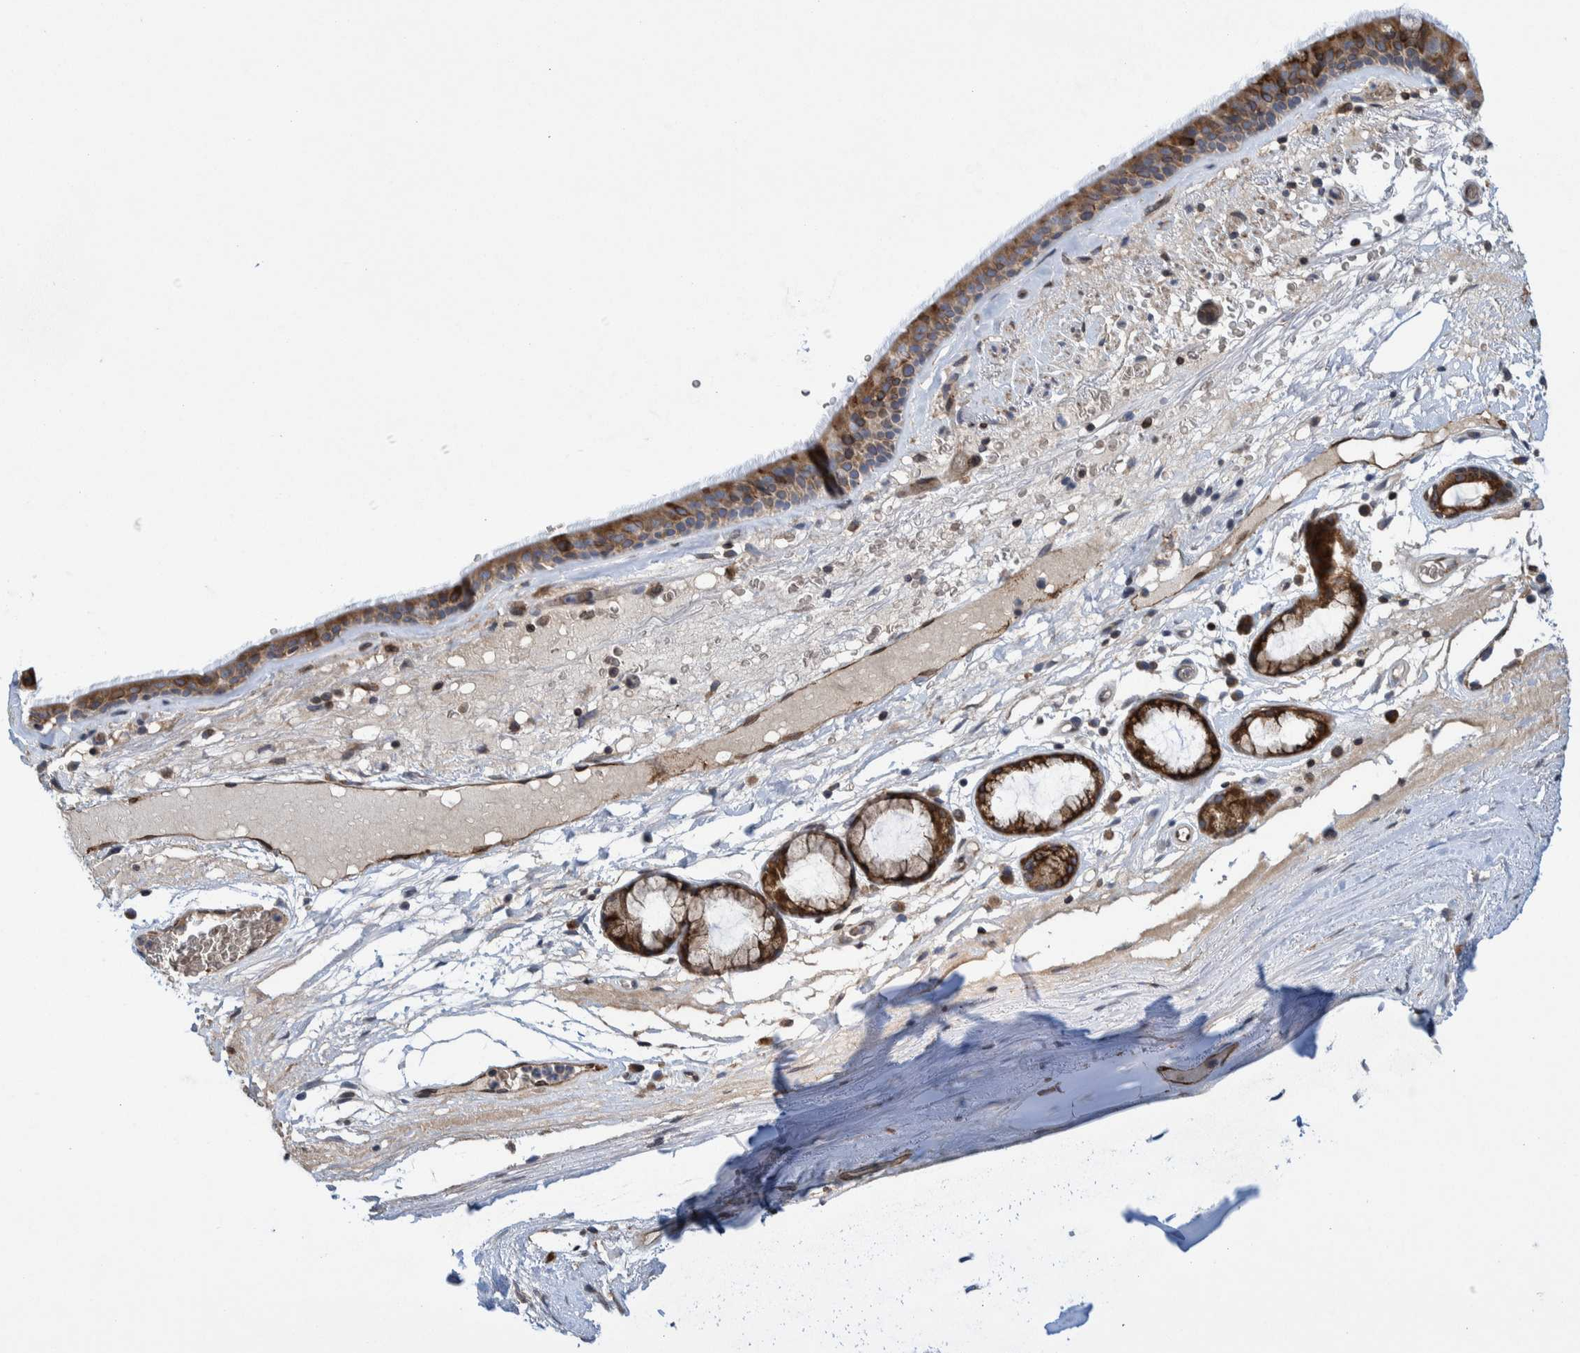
{"staining": {"intensity": "moderate", "quantity": ">75%", "location": "cytoplasmic/membranous"}, "tissue": "bronchus", "cell_type": "Respiratory epithelial cells", "image_type": "normal", "snomed": [{"axis": "morphology", "description": "Normal tissue, NOS"}, {"axis": "topography", "description": "Cartilage tissue"}], "caption": "Protein expression analysis of benign human bronchus reveals moderate cytoplasmic/membranous positivity in about >75% of respiratory epithelial cells.", "gene": "THEM6", "patient": {"sex": "female", "age": 63}}